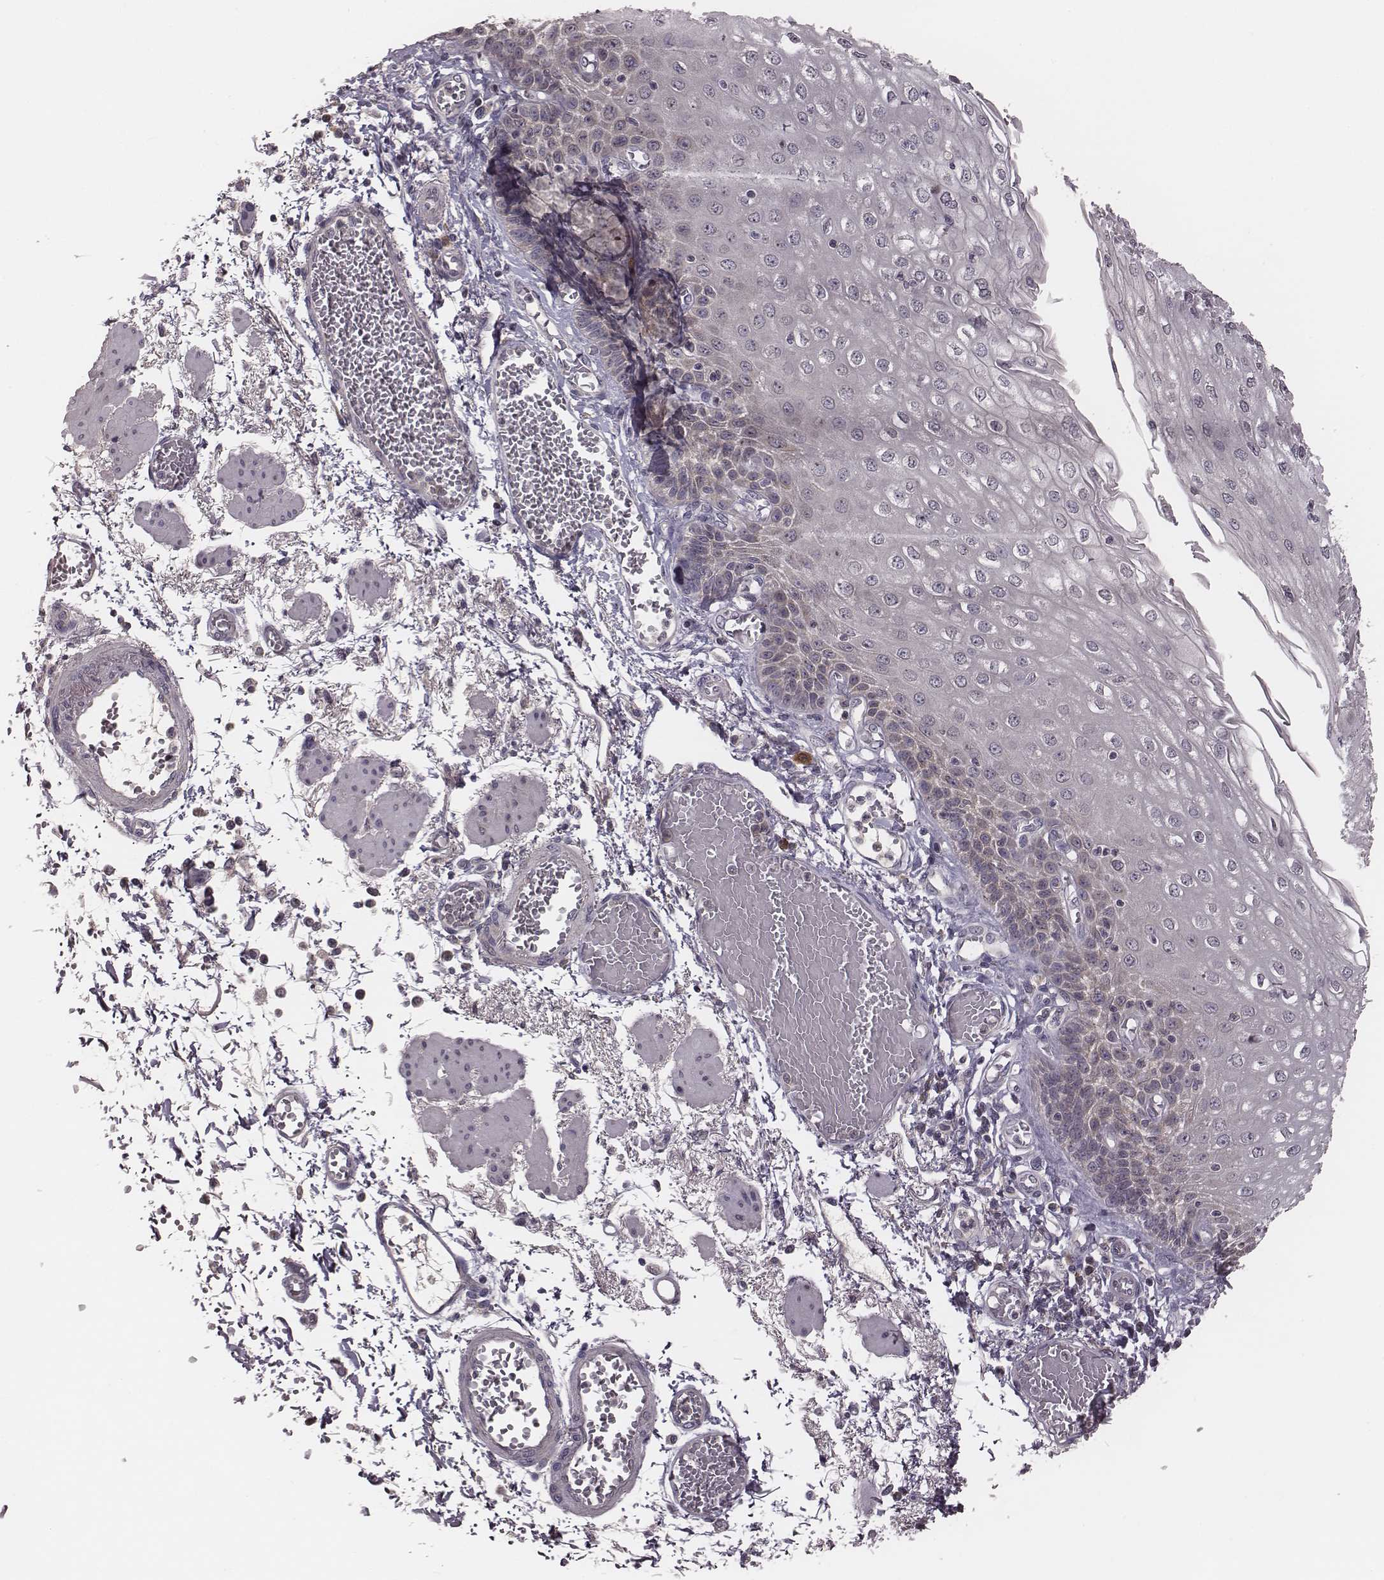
{"staining": {"intensity": "negative", "quantity": "none", "location": "none"}, "tissue": "esophagus", "cell_type": "Squamous epithelial cells", "image_type": "normal", "snomed": [{"axis": "morphology", "description": "Normal tissue, NOS"}, {"axis": "morphology", "description": "Adenocarcinoma, NOS"}, {"axis": "topography", "description": "Esophagus"}], "caption": "DAB immunohistochemical staining of unremarkable esophagus demonstrates no significant expression in squamous epithelial cells.", "gene": "P2RX5", "patient": {"sex": "male", "age": 81}}